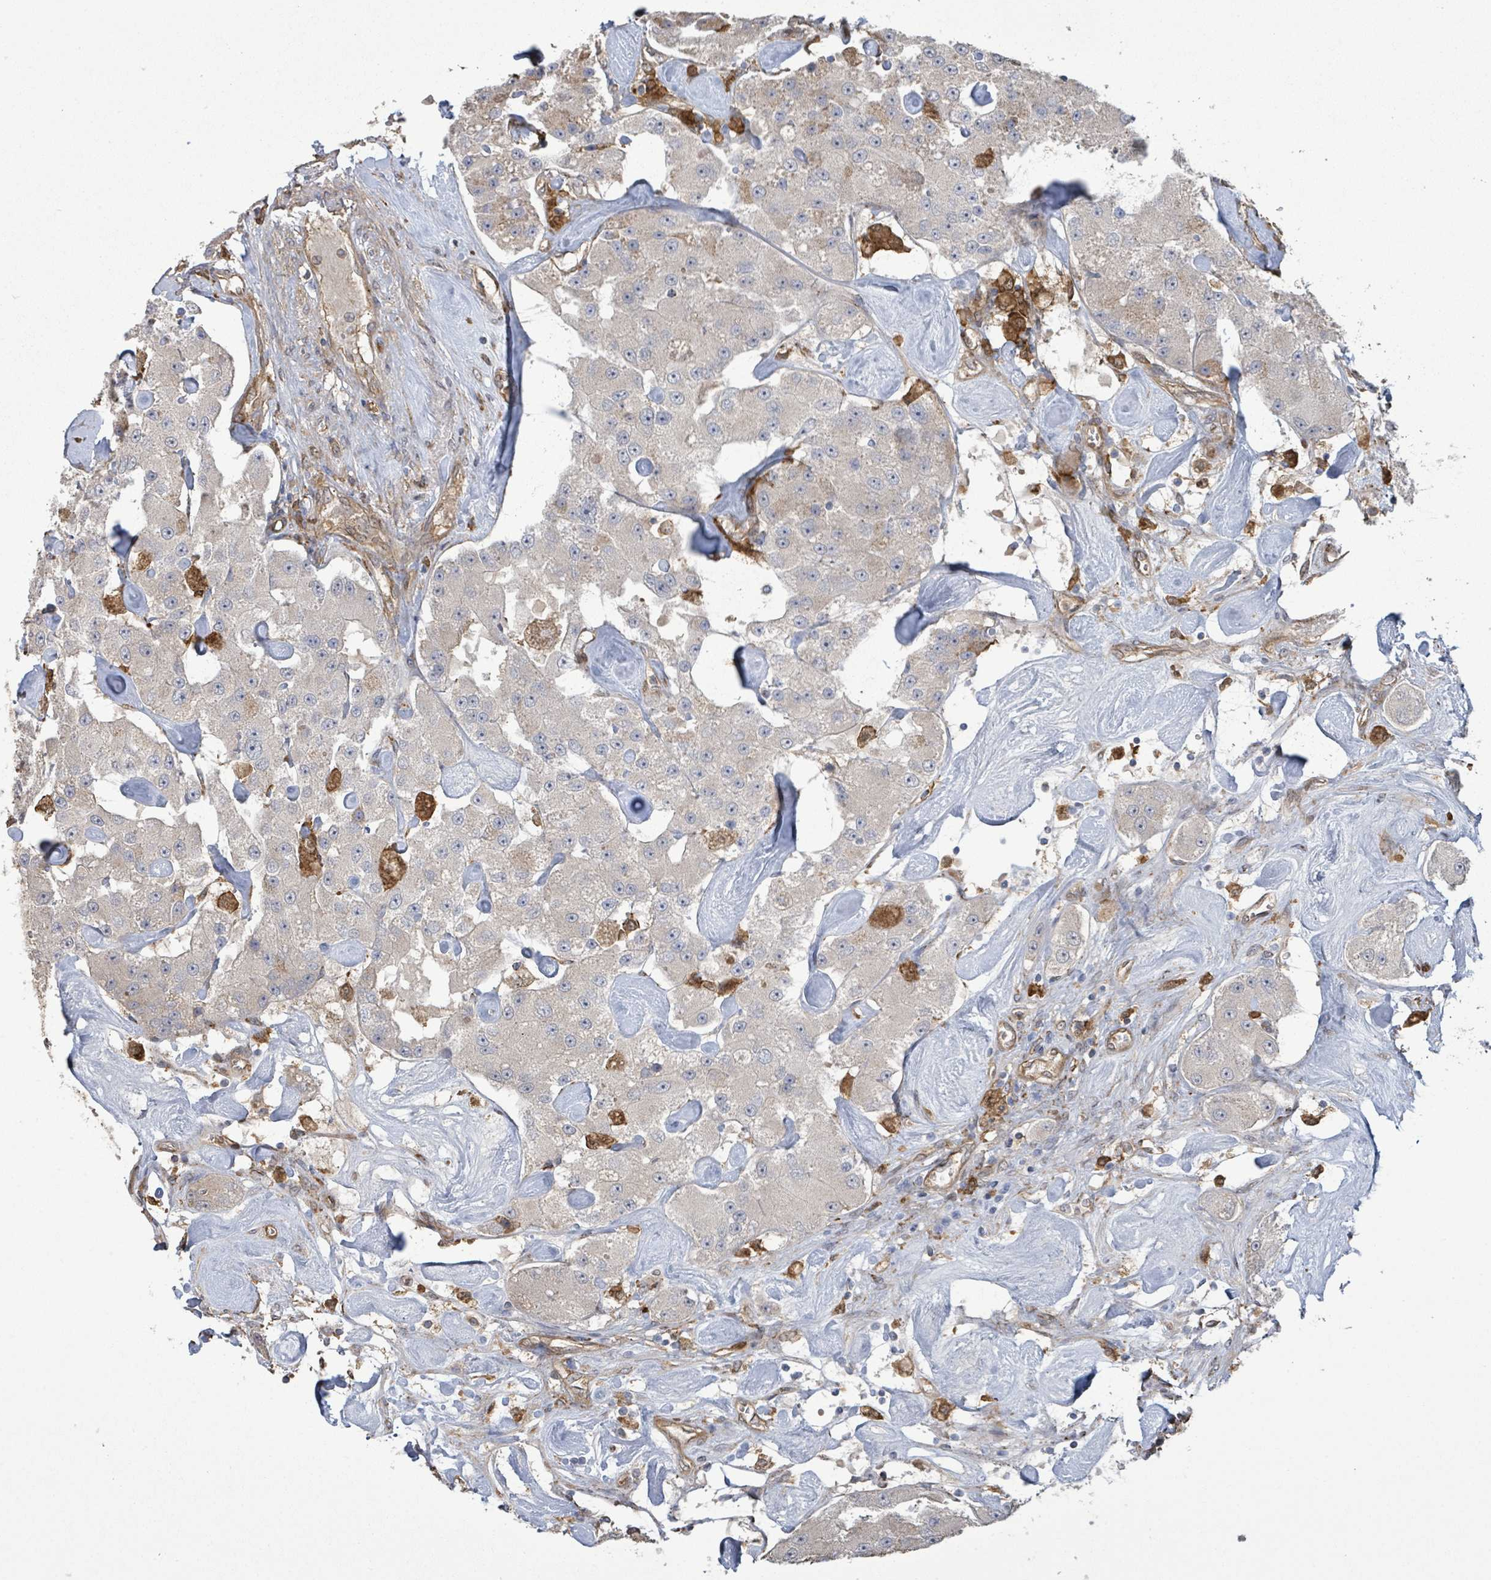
{"staining": {"intensity": "negative", "quantity": "none", "location": "none"}, "tissue": "carcinoid", "cell_type": "Tumor cells", "image_type": "cancer", "snomed": [{"axis": "morphology", "description": "Carcinoid, malignant, NOS"}, {"axis": "topography", "description": "Pancreas"}], "caption": "Immunohistochemistry image of neoplastic tissue: human carcinoid (malignant) stained with DAB demonstrates no significant protein positivity in tumor cells.", "gene": "ARPIN", "patient": {"sex": "male", "age": 41}}